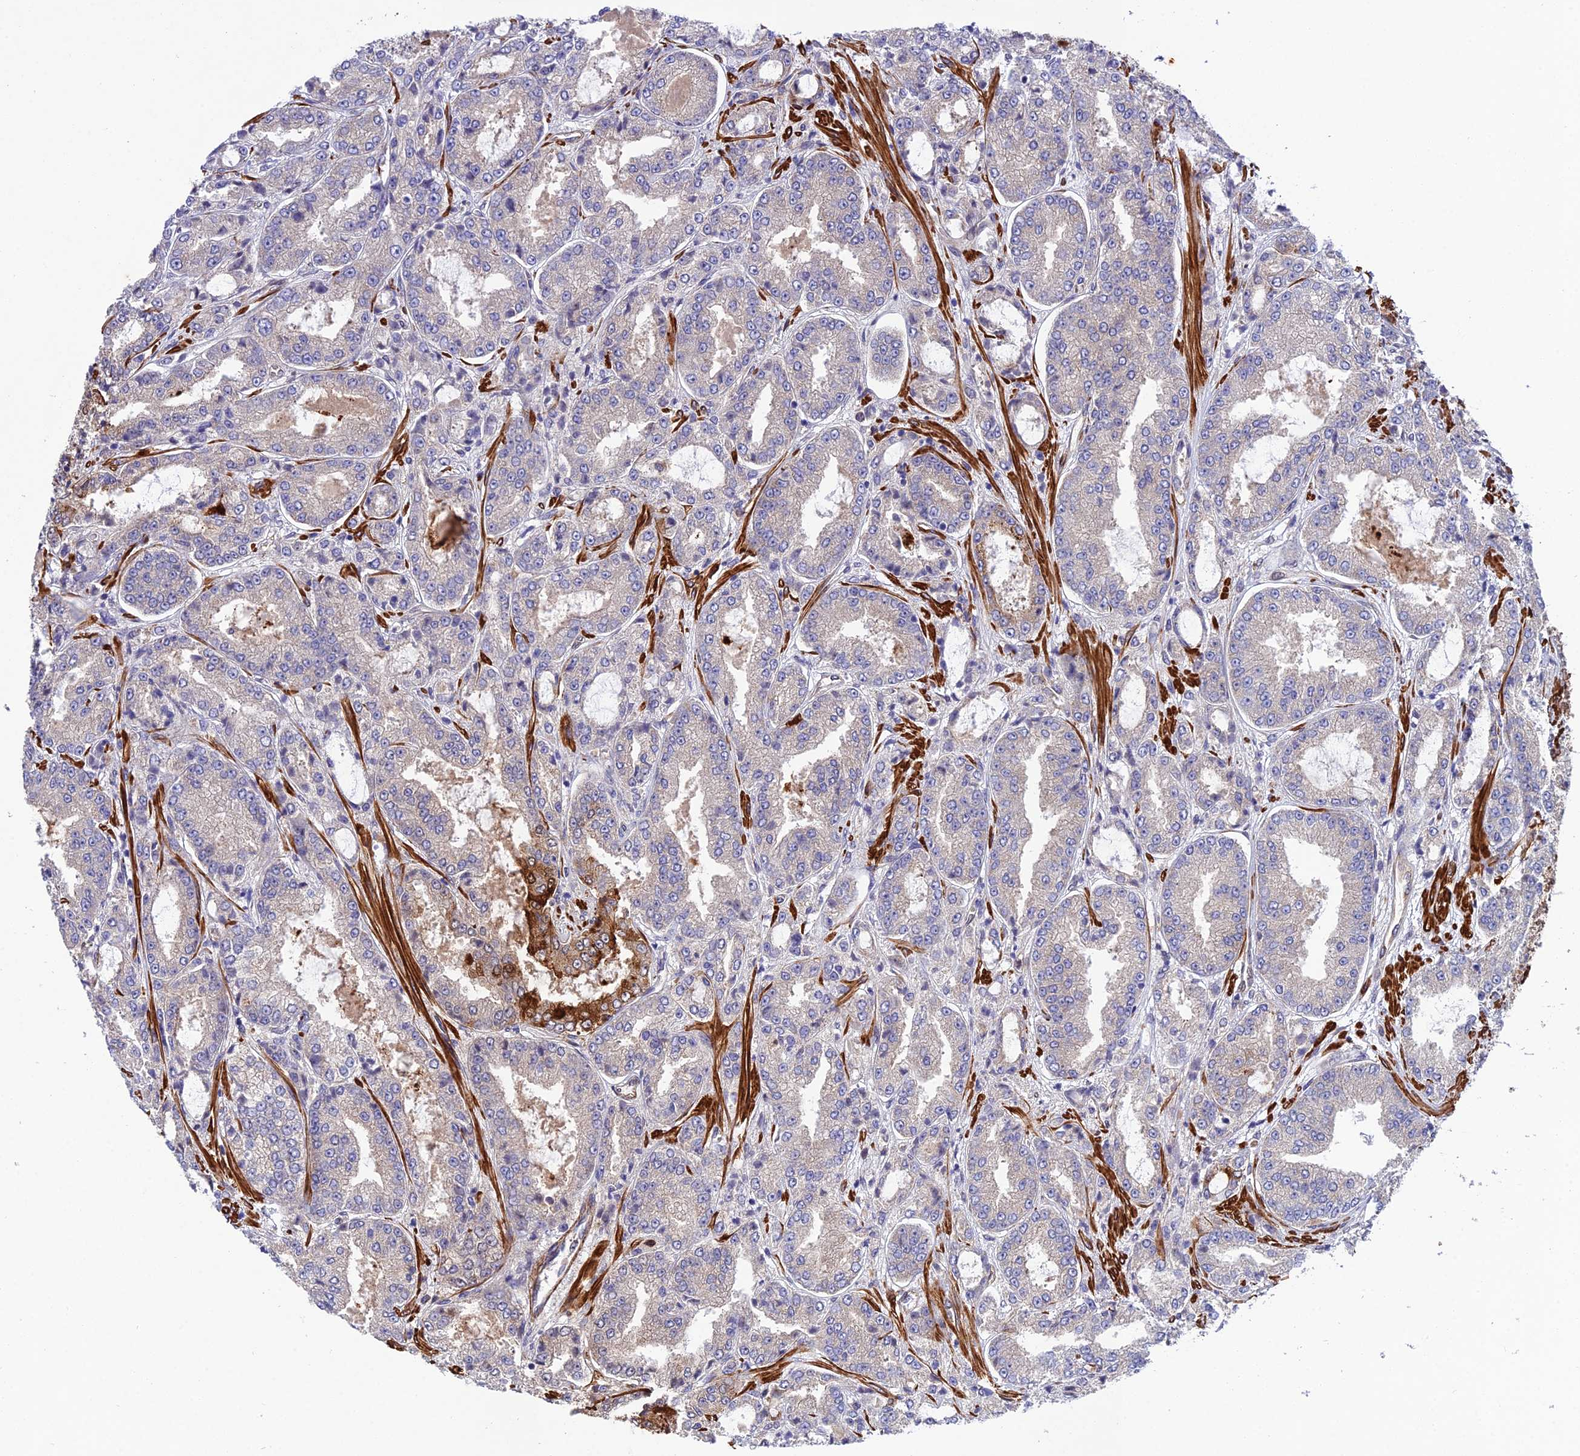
{"staining": {"intensity": "moderate", "quantity": "25%-75%", "location": "cytoplasmic/membranous"}, "tissue": "prostate cancer", "cell_type": "Tumor cells", "image_type": "cancer", "snomed": [{"axis": "morphology", "description": "Adenocarcinoma, High grade"}, {"axis": "topography", "description": "Prostate"}], "caption": "A photomicrograph of human prostate cancer (adenocarcinoma (high-grade)) stained for a protein exhibits moderate cytoplasmic/membranous brown staining in tumor cells.", "gene": "RALGAPA2", "patient": {"sex": "male", "age": 71}}